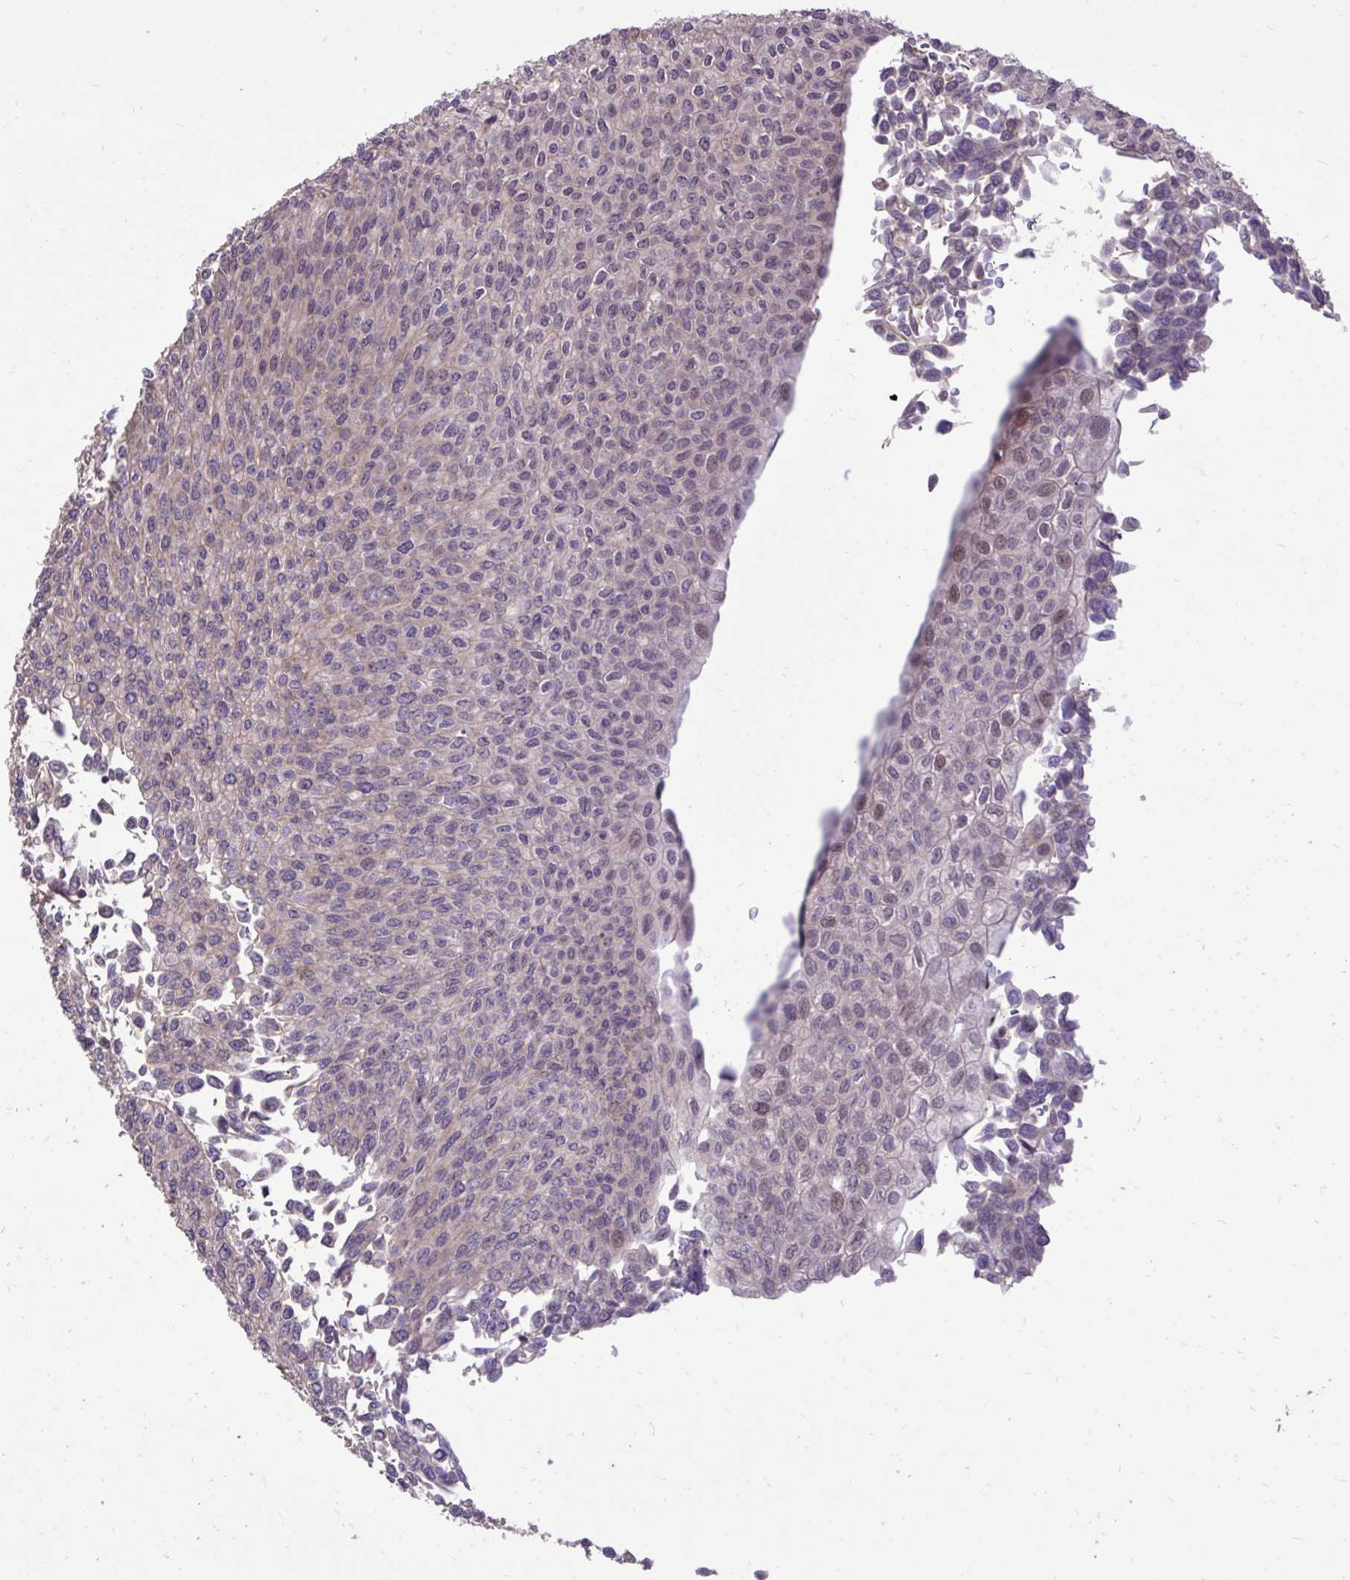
{"staining": {"intensity": "weak", "quantity": "<25%", "location": "nuclear"}, "tissue": "urothelial cancer", "cell_type": "Tumor cells", "image_type": "cancer", "snomed": [{"axis": "morphology", "description": "Urothelial carcinoma, NOS"}, {"axis": "topography", "description": "Urinary bladder"}], "caption": "High magnification brightfield microscopy of transitional cell carcinoma stained with DAB (3,3'-diaminobenzidine) (brown) and counterstained with hematoxylin (blue): tumor cells show no significant expression.", "gene": "IGFL2", "patient": {"sex": "male", "age": 59}}